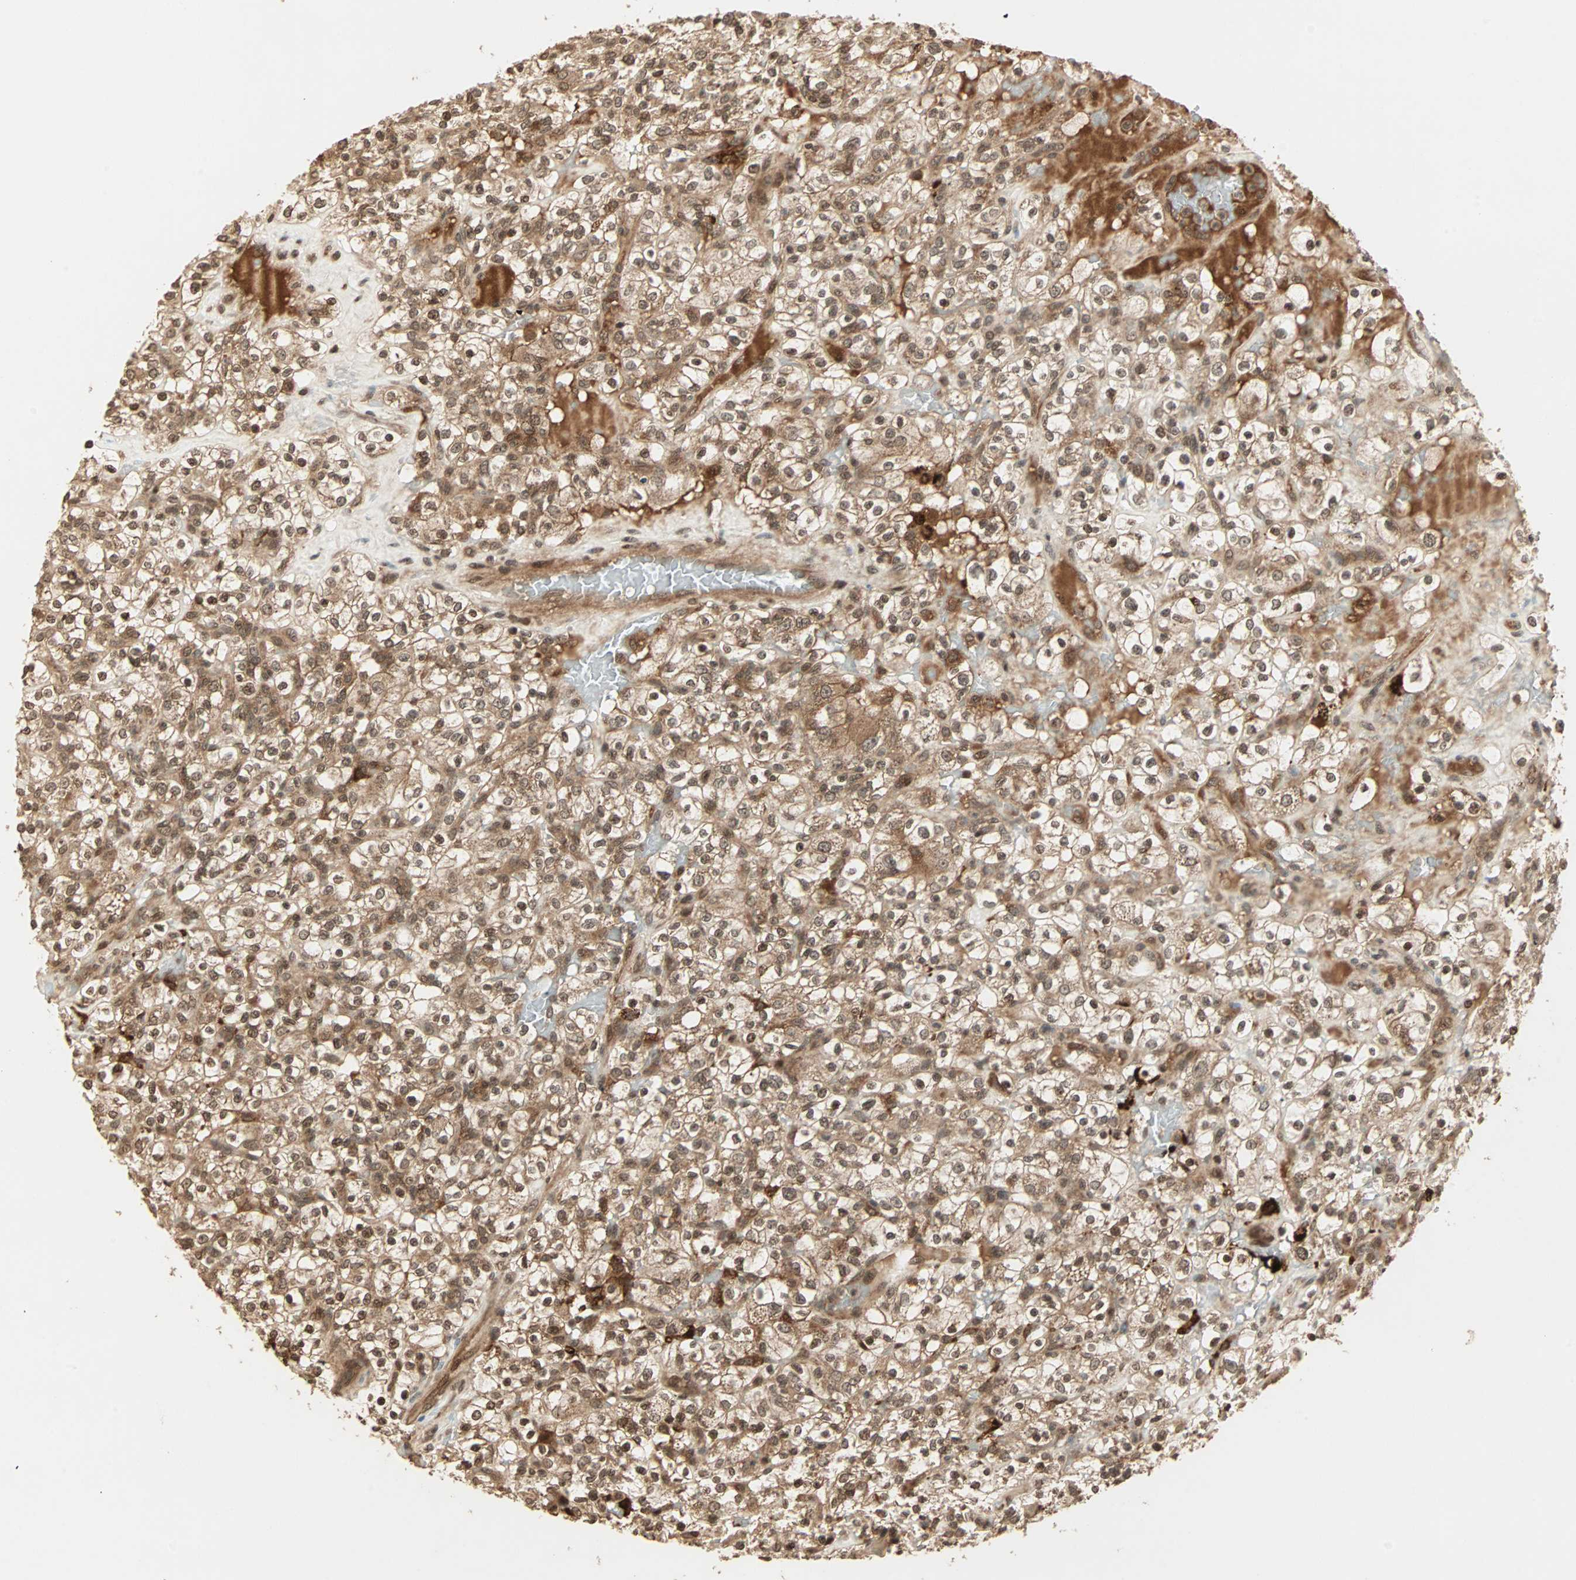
{"staining": {"intensity": "moderate", "quantity": ">75%", "location": "cytoplasmic/membranous,nuclear"}, "tissue": "renal cancer", "cell_type": "Tumor cells", "image_type": "cancer", "snomed": [{"axis": "morphology", "description": "Normal tissue, NOS"}, {"axis": "morphology", "description": "Adenocarcinoma, NOS"}, {"axis": "topography", "description": "Kidney"}], "caption": "Human renal cancer stained with a brown dye demonstrates moderate cytoplasmic/membranous and nuclear positive expression in approximately >75% of tumor cells.", "gene": "RFFL", "patient": {"sex": "female", "age": 72}}